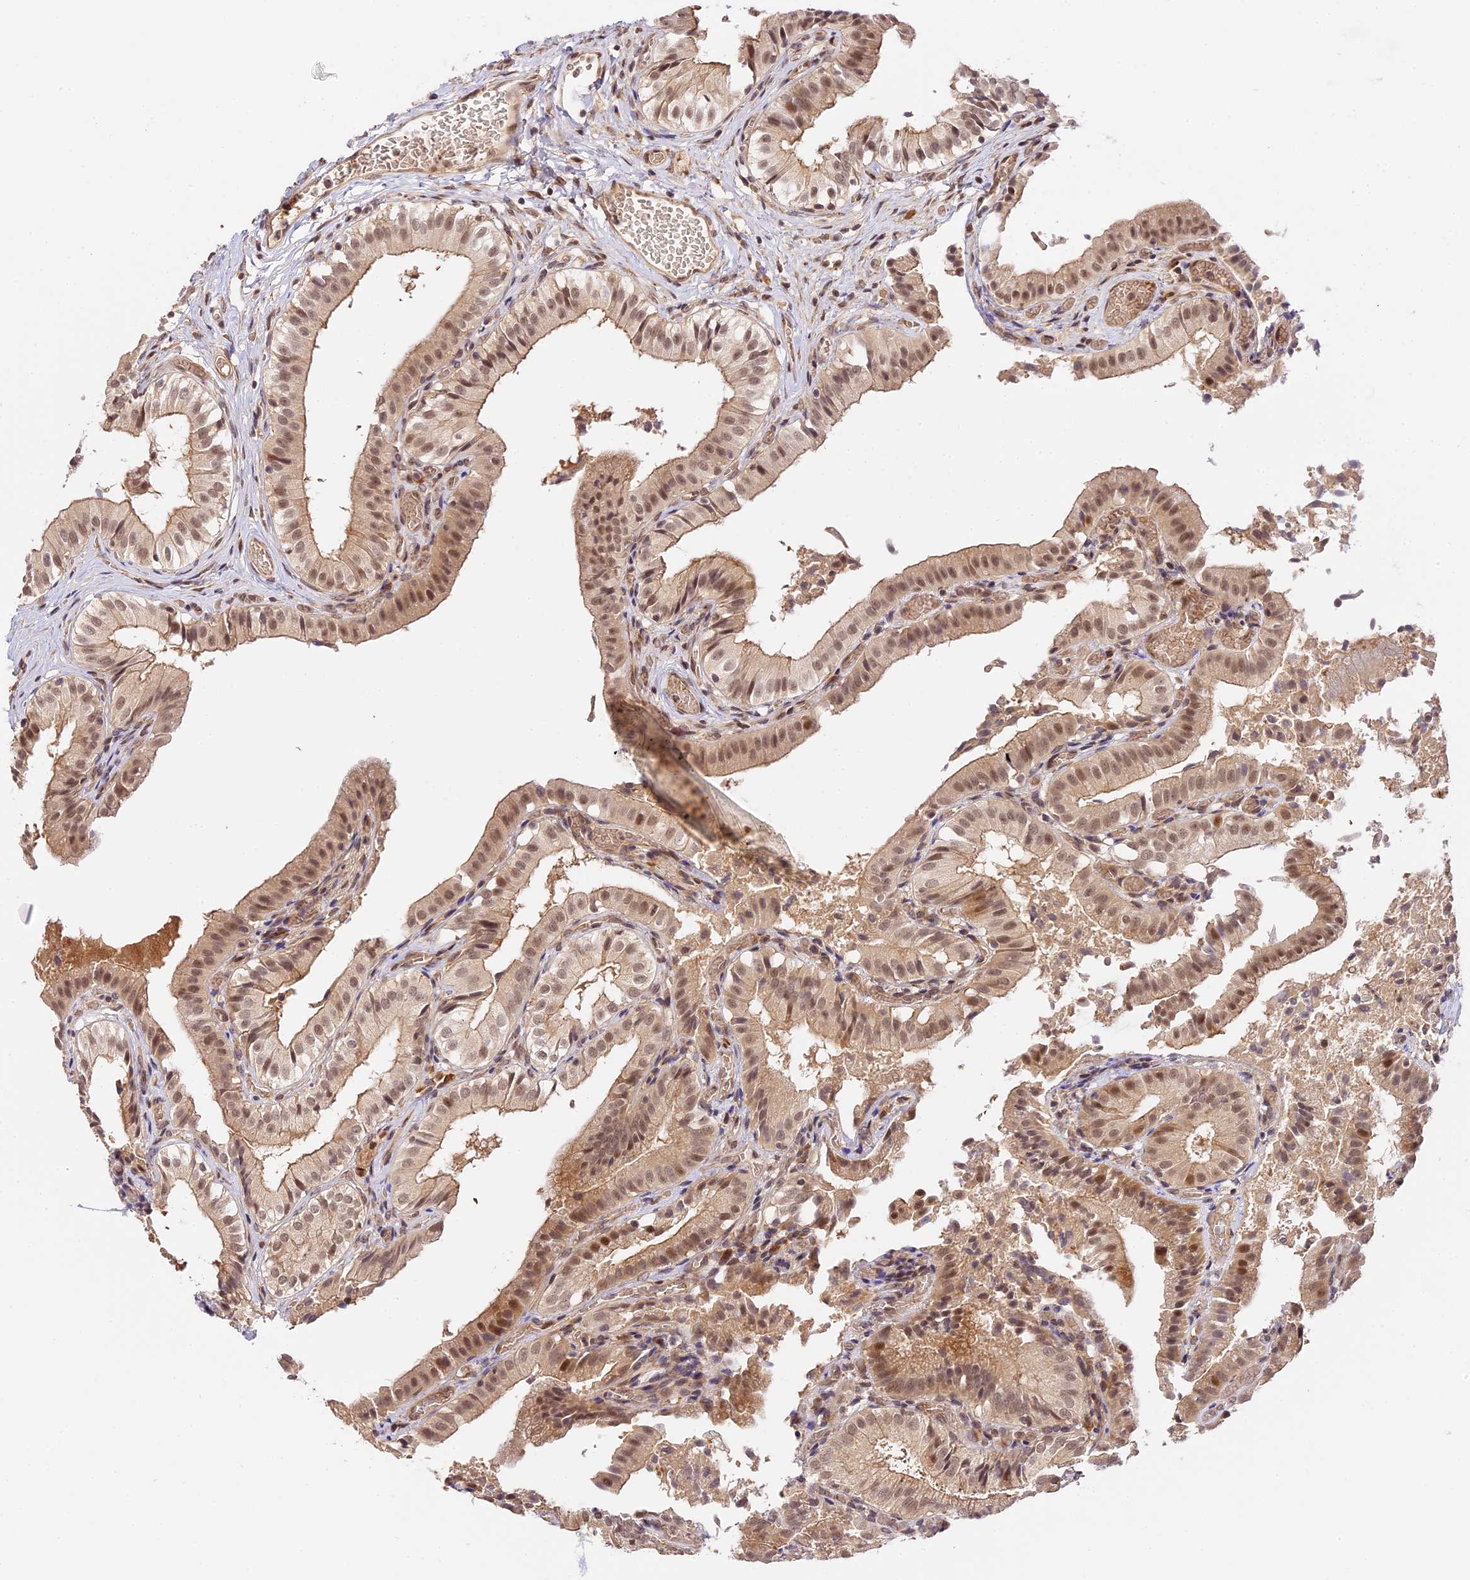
{"staining": {"intensity": "moderate", "quantity": "25%-75%", "location": "cytoplasmic/membranous,nuclear"}, "tissue": "gallbladder", "cell_type": "Glandular cells", "image_type": "normal", "snomed": [{"axis": "morphology", "description": "Normal tissue, NOS"}, {"axis": "topography", "description": "Gallbladder"}], "caption": "Protein expression analysis of unremarkable human gallbladder reveals moderate cytoplasmic/membranous,nuclear expression in approximately 25%-75% of glandular cells.", "gene": "IMPACT", "patient": {"sex": "female", "age": 47}}